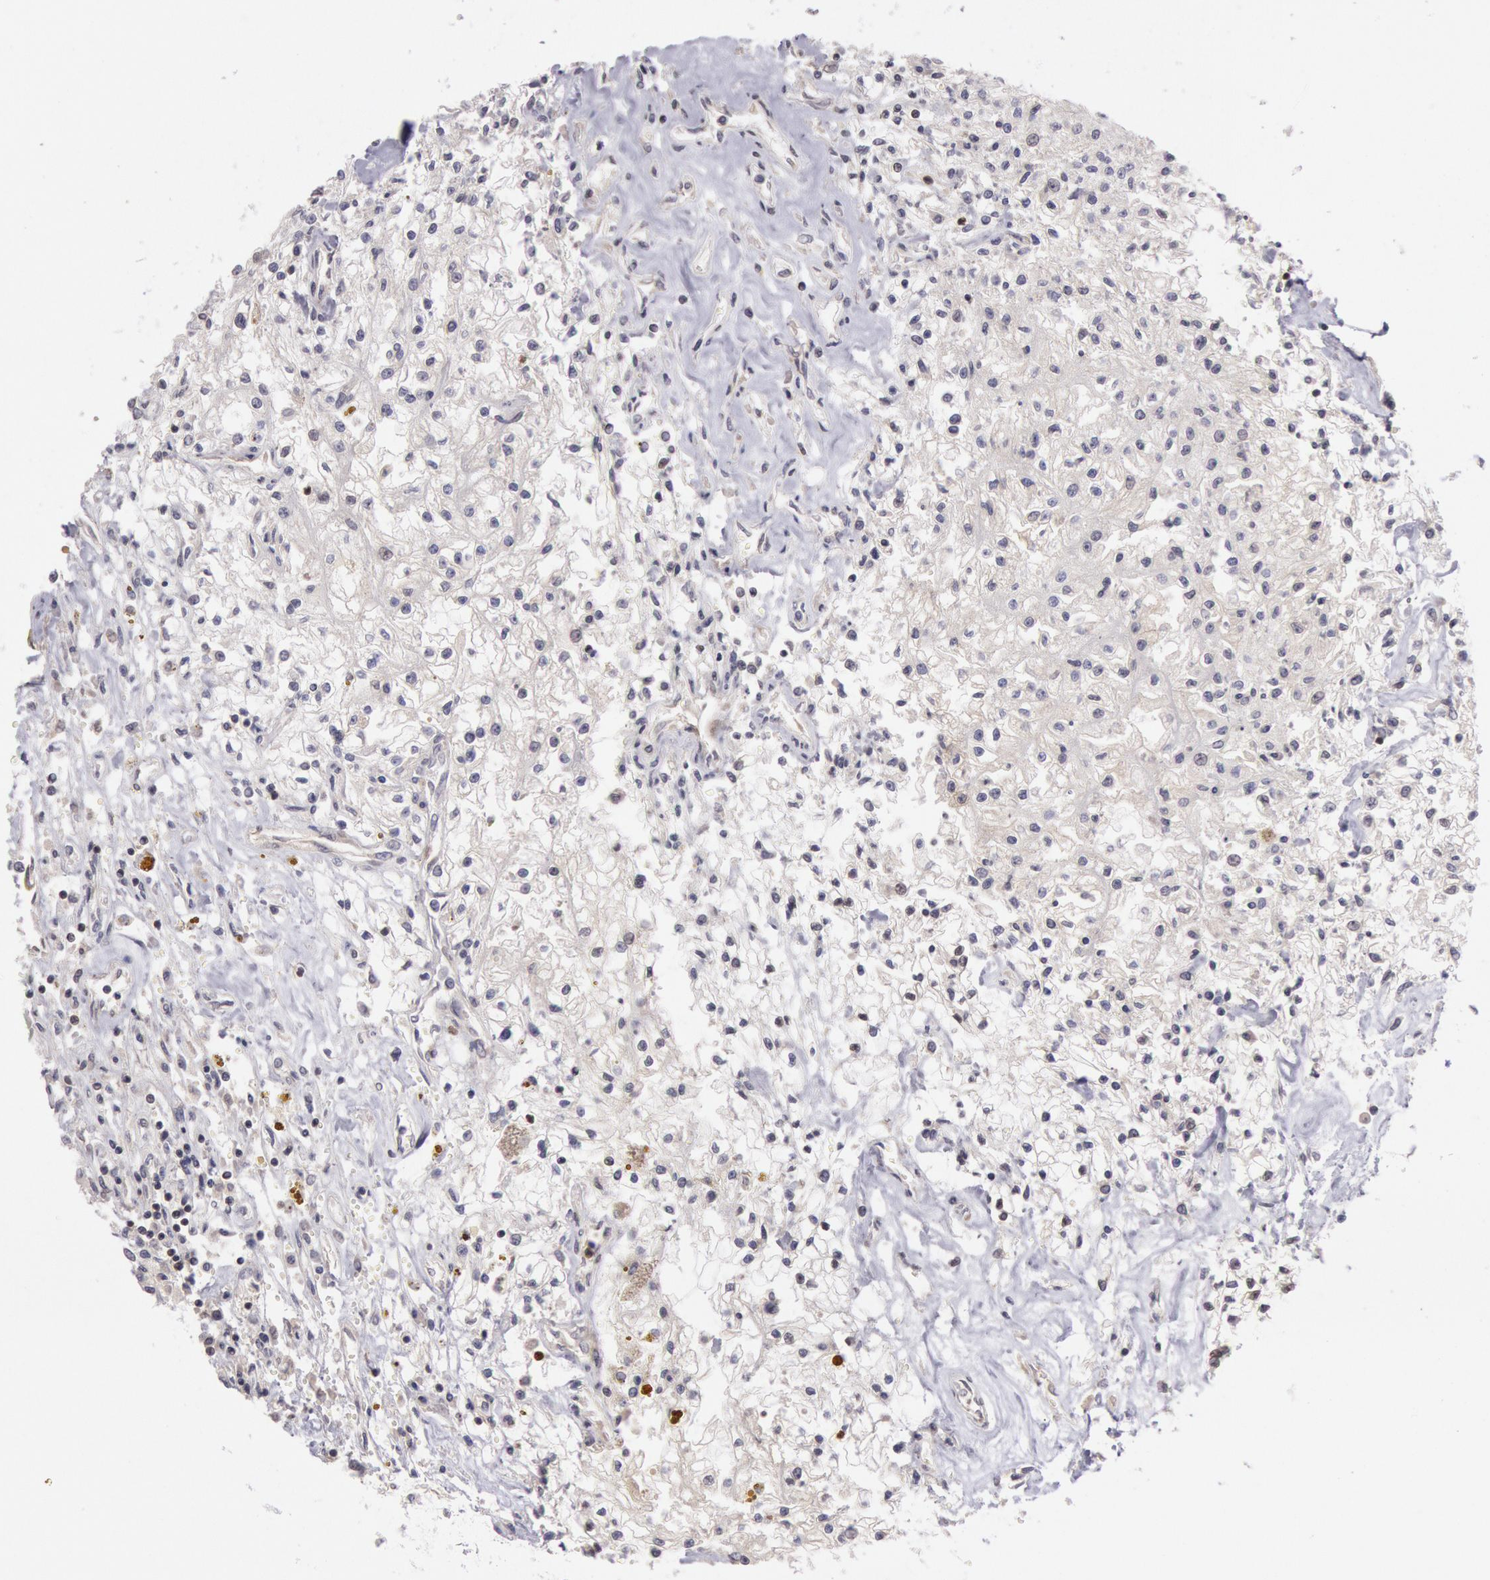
{"staining": {"intensity": "negative", "quantity": "none", "location": "none"}, "tissue": "renal cancer", "cell_type": "Tumor cells", "image_type": "cancer", "snomed": [{"axis": "morphology", "description": "Adenocarcinoma, NOS"}, {"axis": "topography", "description": "Kidney"}], "caption": "The photomicrograph exhibits no significant positivity in tumor cells of renal adenocarcinoma. Brightfield microscopy of immunohistochemistry (IHC) stained with DAB (brown) and hematoxylin (blue), captured at high magnification.", "gene": "NMT2", "patient": {"sex": "male", "age": 78}}